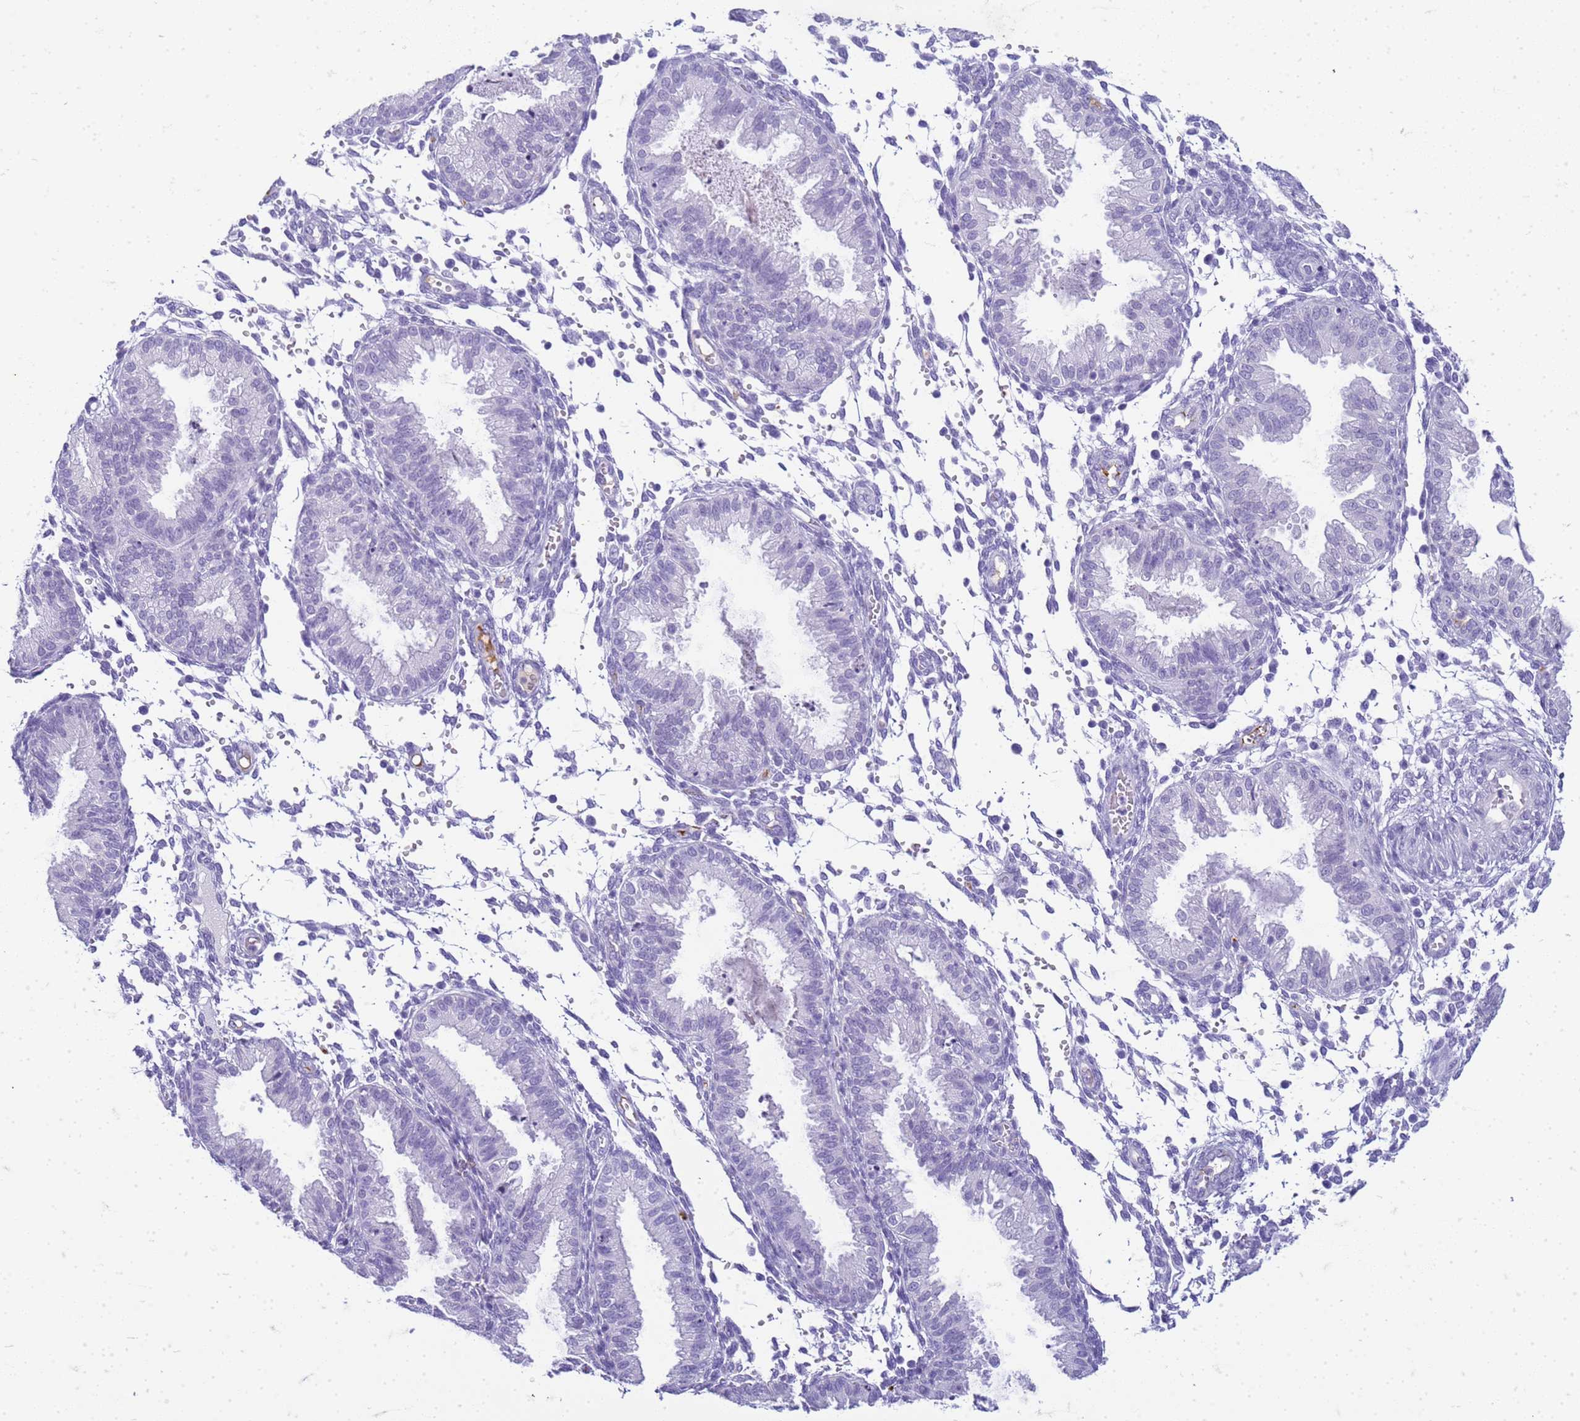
{"staining": {"intensity": "negative", "quantity": "none", "location": "none"}, "tissue": "endometrium", "cell_type": "Cells in endometrial stroma", "image_type": "normal", "snomed": [{"axis": "morphology", "description": "Normal tissue, NOS"}, {"axis": "topography", "description": "Endometrium"}], "caption": "DAB (3,3'-diaminobenzidine) immunohistochemical staining of benign endometrium demonstrates no significant positivity in cells in endometrial stroma. (IHC, brightfield microscopy, high magnification).", "gene": "CFAP100", "patient": {"sex": "female", "age": 33}}